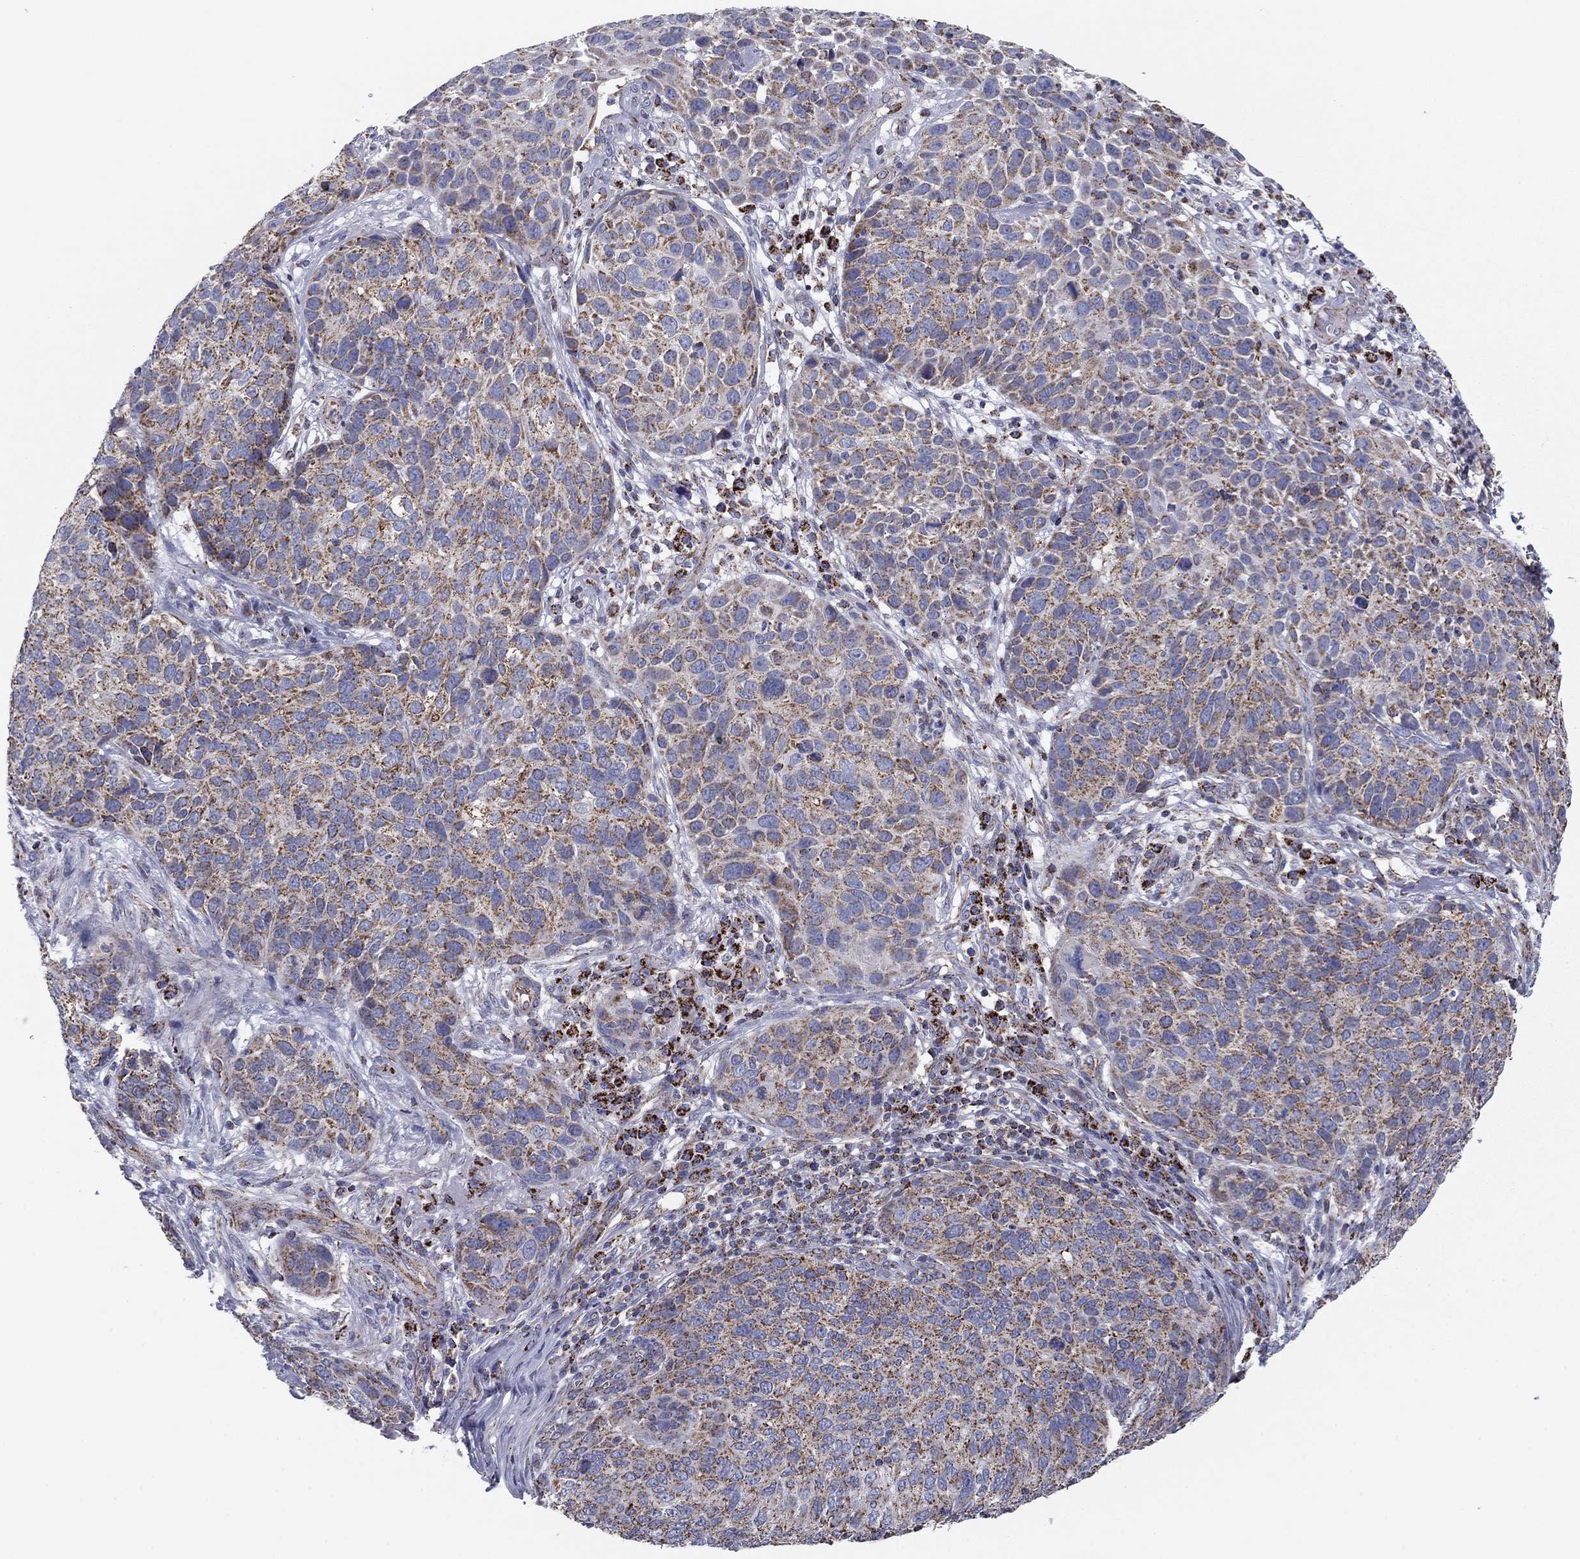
{"staining": {"intensity": "strong", "quantity": "25%-75%", "location": "cytoplasmic/membranous"}, "tissue": "skin cancer", "cell_type": "Tumor cells", "image_type": "cancer", "snomed": [{"axis": "morphology", "description": "Squamous cell carcinoma, NOS"}, {"axis": "topography", "description": "Skin"}], "caption": "Protein staining by immunohistochemistry (IHC) shows strong cytoplasmic/membranous staining in approximately 25%-75% of tumor cells in skin squamous cell carcinoma. Nuclei are stained in blue.", "gene": "NDUFV1", "patient": {"sex": "male", "age": 92}}